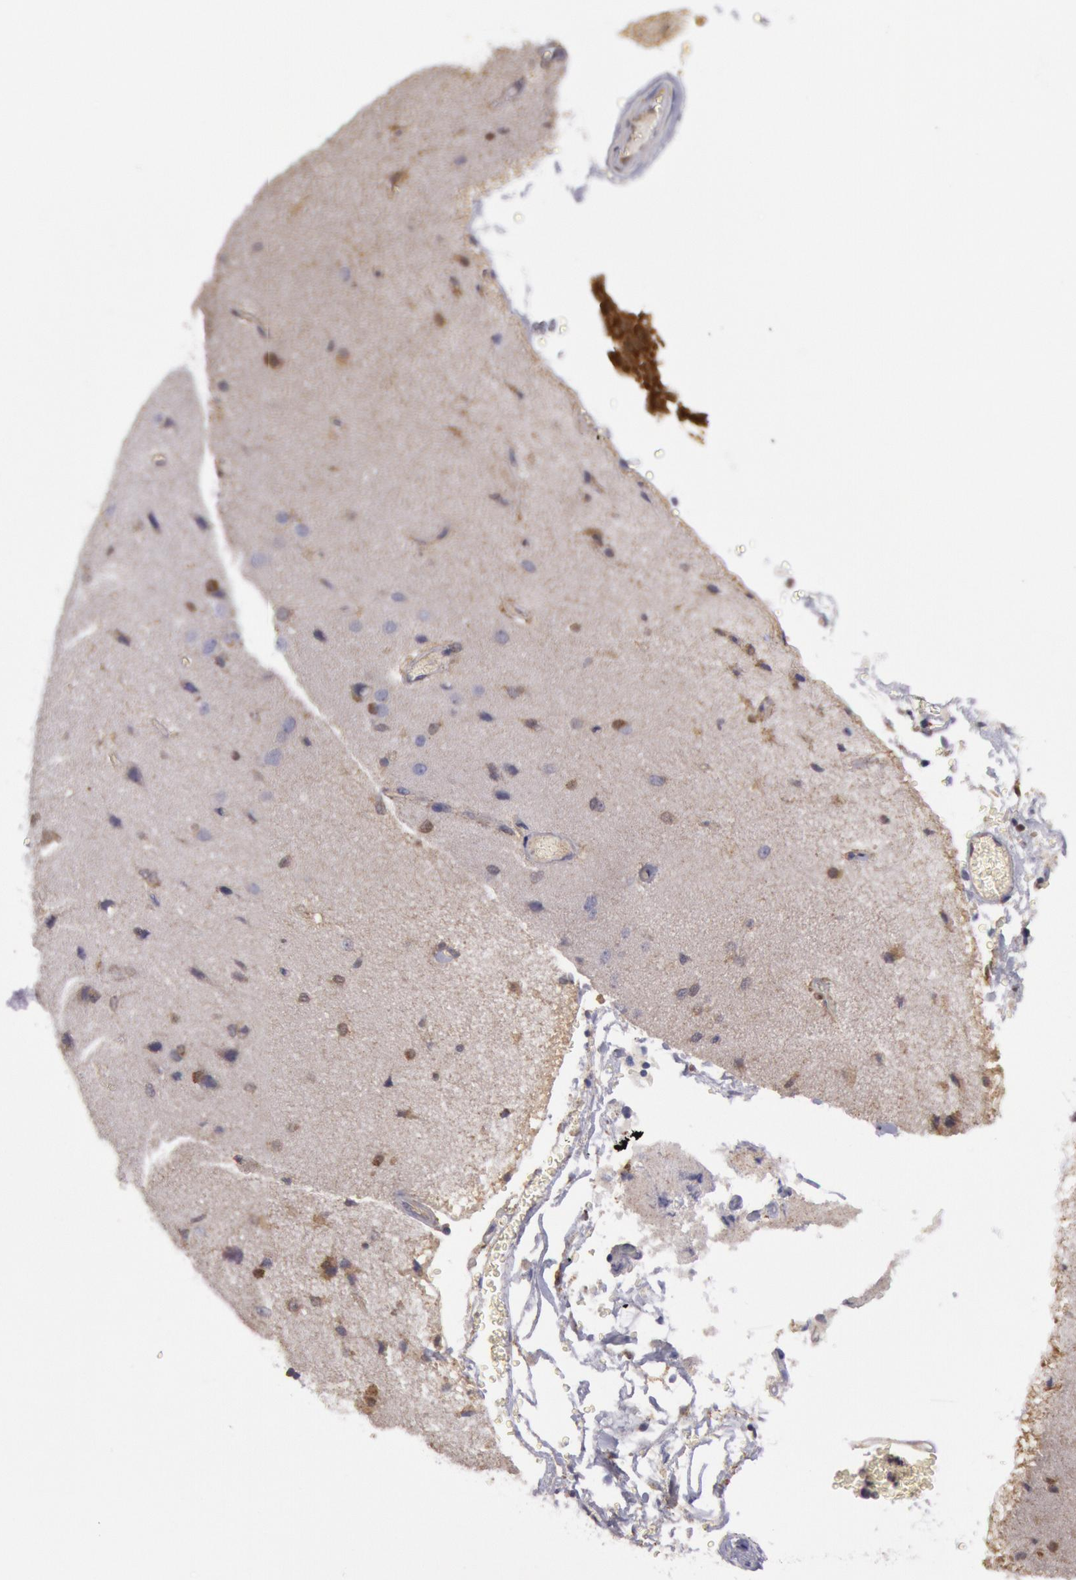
{"staining": {"intensity": "negative", "quantity": "none", "location": "none"}, "tissue": "cerebral cortex", "cell_type": "Endothelial cells", "image_type": "normal", "snomed": [{"axis": "morphology", "description": "Normal tissue, NOS"}, {"axis": "morphology", "description": "Glioma, malignant, High grade"}, {"axis": "topography", "description": "Cerebral cortex"}], "caption": "Micrograph shows no protein staining in endothelial cells of normal cerebral cortex. The staining is performed using DAB brown chromogen with nuclei counter-stained in using hematoxylin.", "gene": "MPST", "patient": {"sex": "male", "age": 77}}